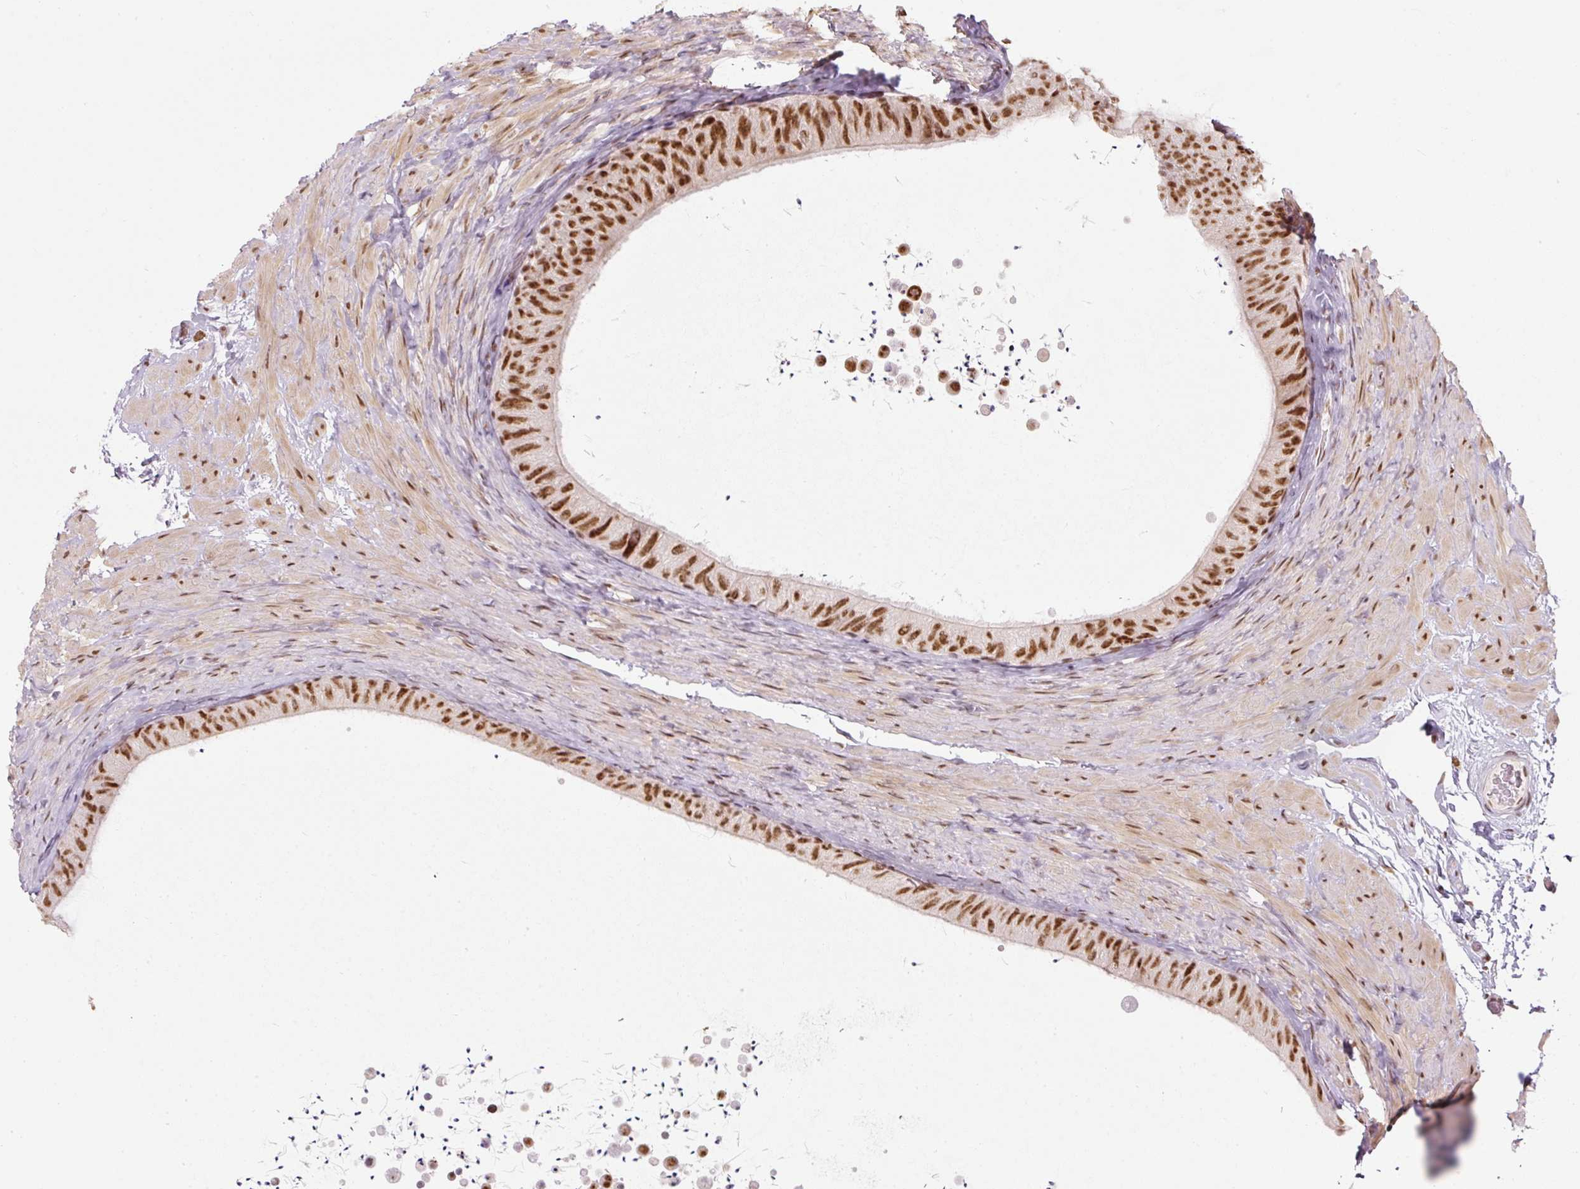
{"staining": {"intensity": "strong", "quantity": ">75%", "location": "nuclear"}, "tissue": "epididymis", "cell_type": "Glandular cells", "image_type": "normal", "snomed": [{"axis": "morphology", "description": "Normal tissue, NOS"}, {"axis": "topography", "description": "Epididymis, spermatic cord, NOS"}, {"axis": "topography", "description": "Epididymis"}], "caption": "A high-resolution micrograph shows immunohistochemistry staining of normal epididymis, which exhibits strong nuclear staining in approximately >75% of glandular cells.", "gene": "U2AF2", "patient": {"sex": "male", "age": 31}}